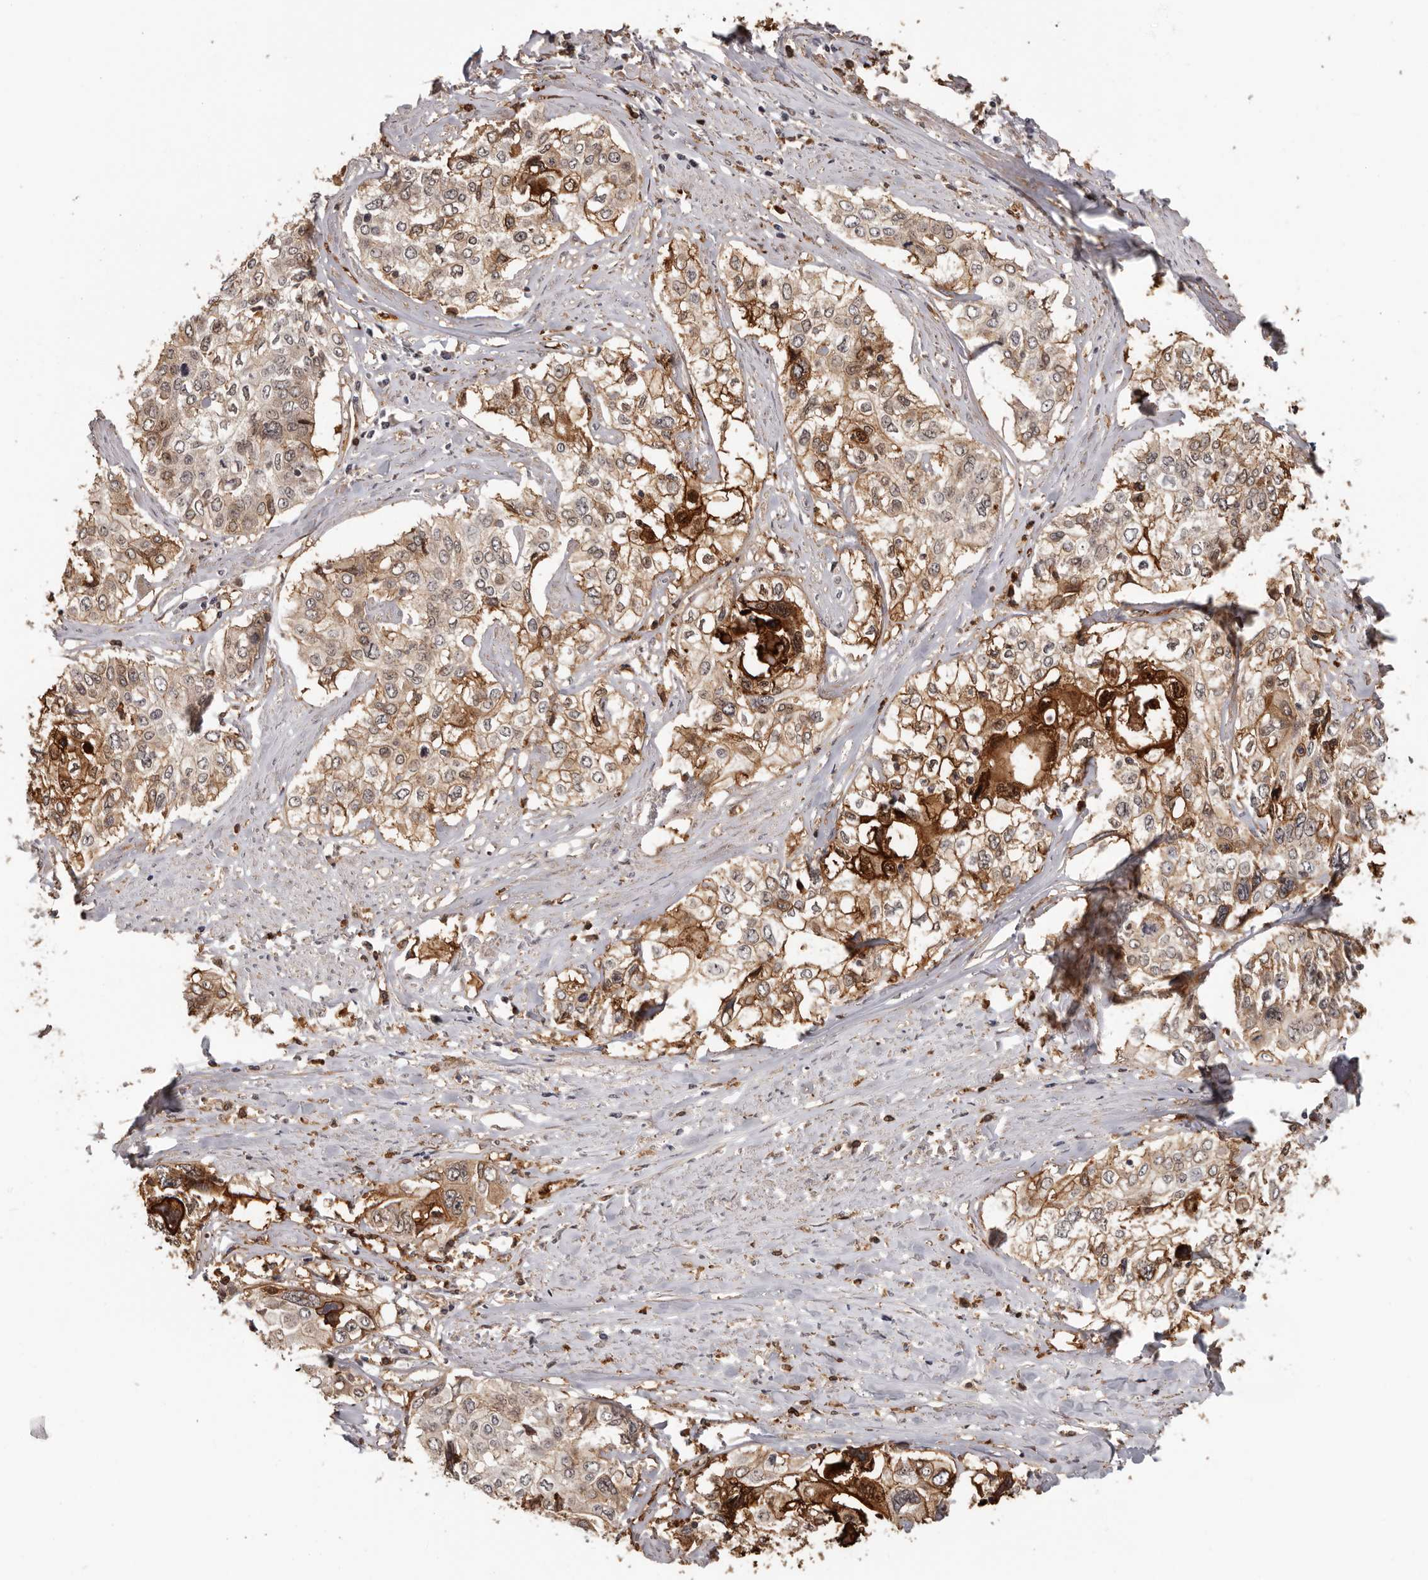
{"staining": {"intensity": "moderate", "quantity": ">75%", "location": "cytoplasmic/membranous,nuclear"}, "tissue": "cervical cancer", "cell_type": "Tumor cells", "image_type": "cancer", "snomed": [{"axis": "morphology", "description": "Squamous cell carcinoma, NOS"}, {"axis": "topography", "description": "Cervix"}], "caption": "Protein expression analysis of human cervical squamous cell carcinoma reveals moderate cytoplasmic/membranous and nuclear expression in about >75% of tumor cells.", "gene": "PRR12", "patient": {"sex": "female", "age": 31}}